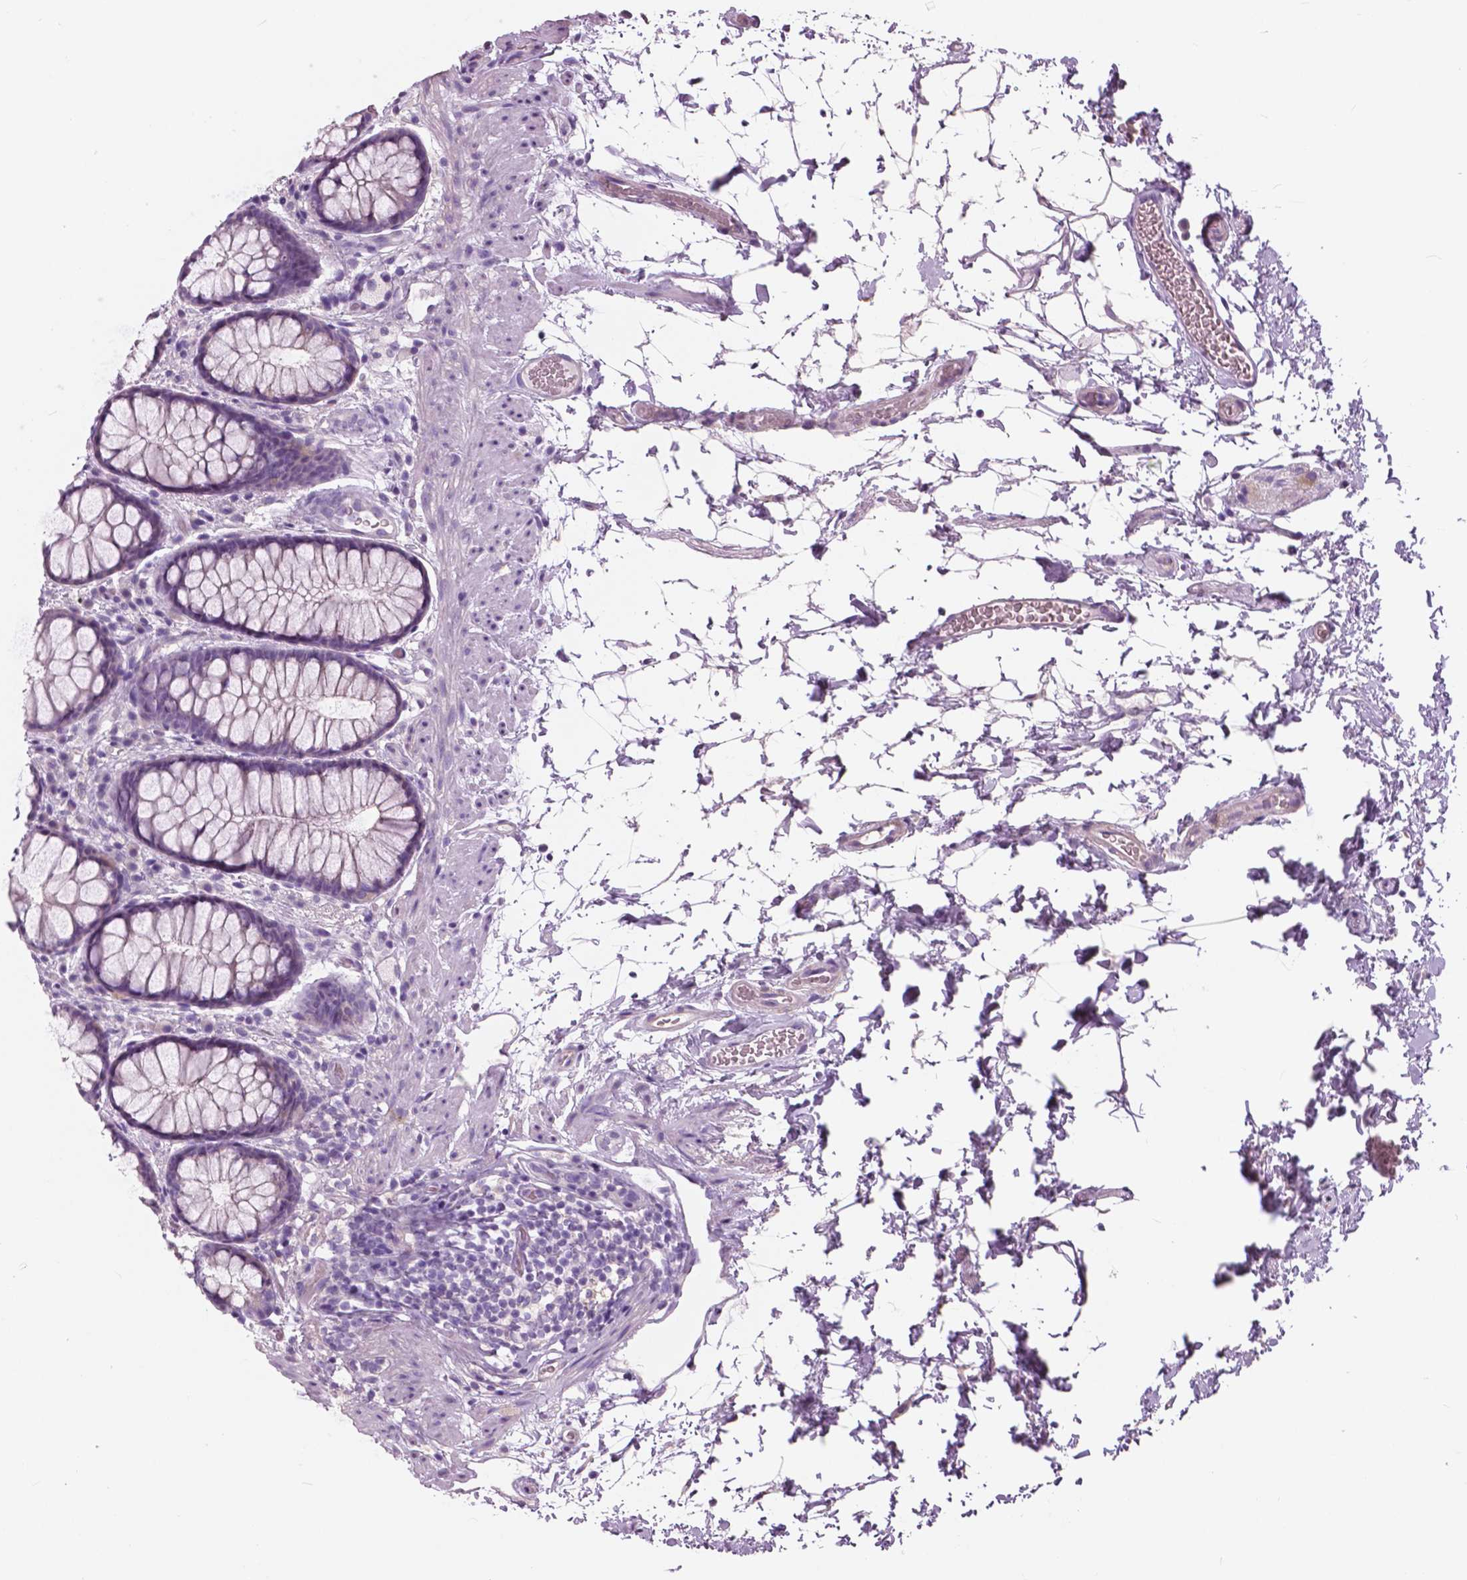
{"staining": {"intensity": "negative", "quantity": "none", "location": "none"}, "tissue": "rectum", "cell_type": "Glandular cells", "image_type": "normal", "snomed": [{"axis": "morphology", "description": "Normal tissue, NOS"}, {"axis": "topography", "description": "Rectum"}], "caption": "The micrograph displays no significant positivity in glandular cells of rectum.", "gene": "SERPINI1", "patient": {"sex": "female", "age": 62}}